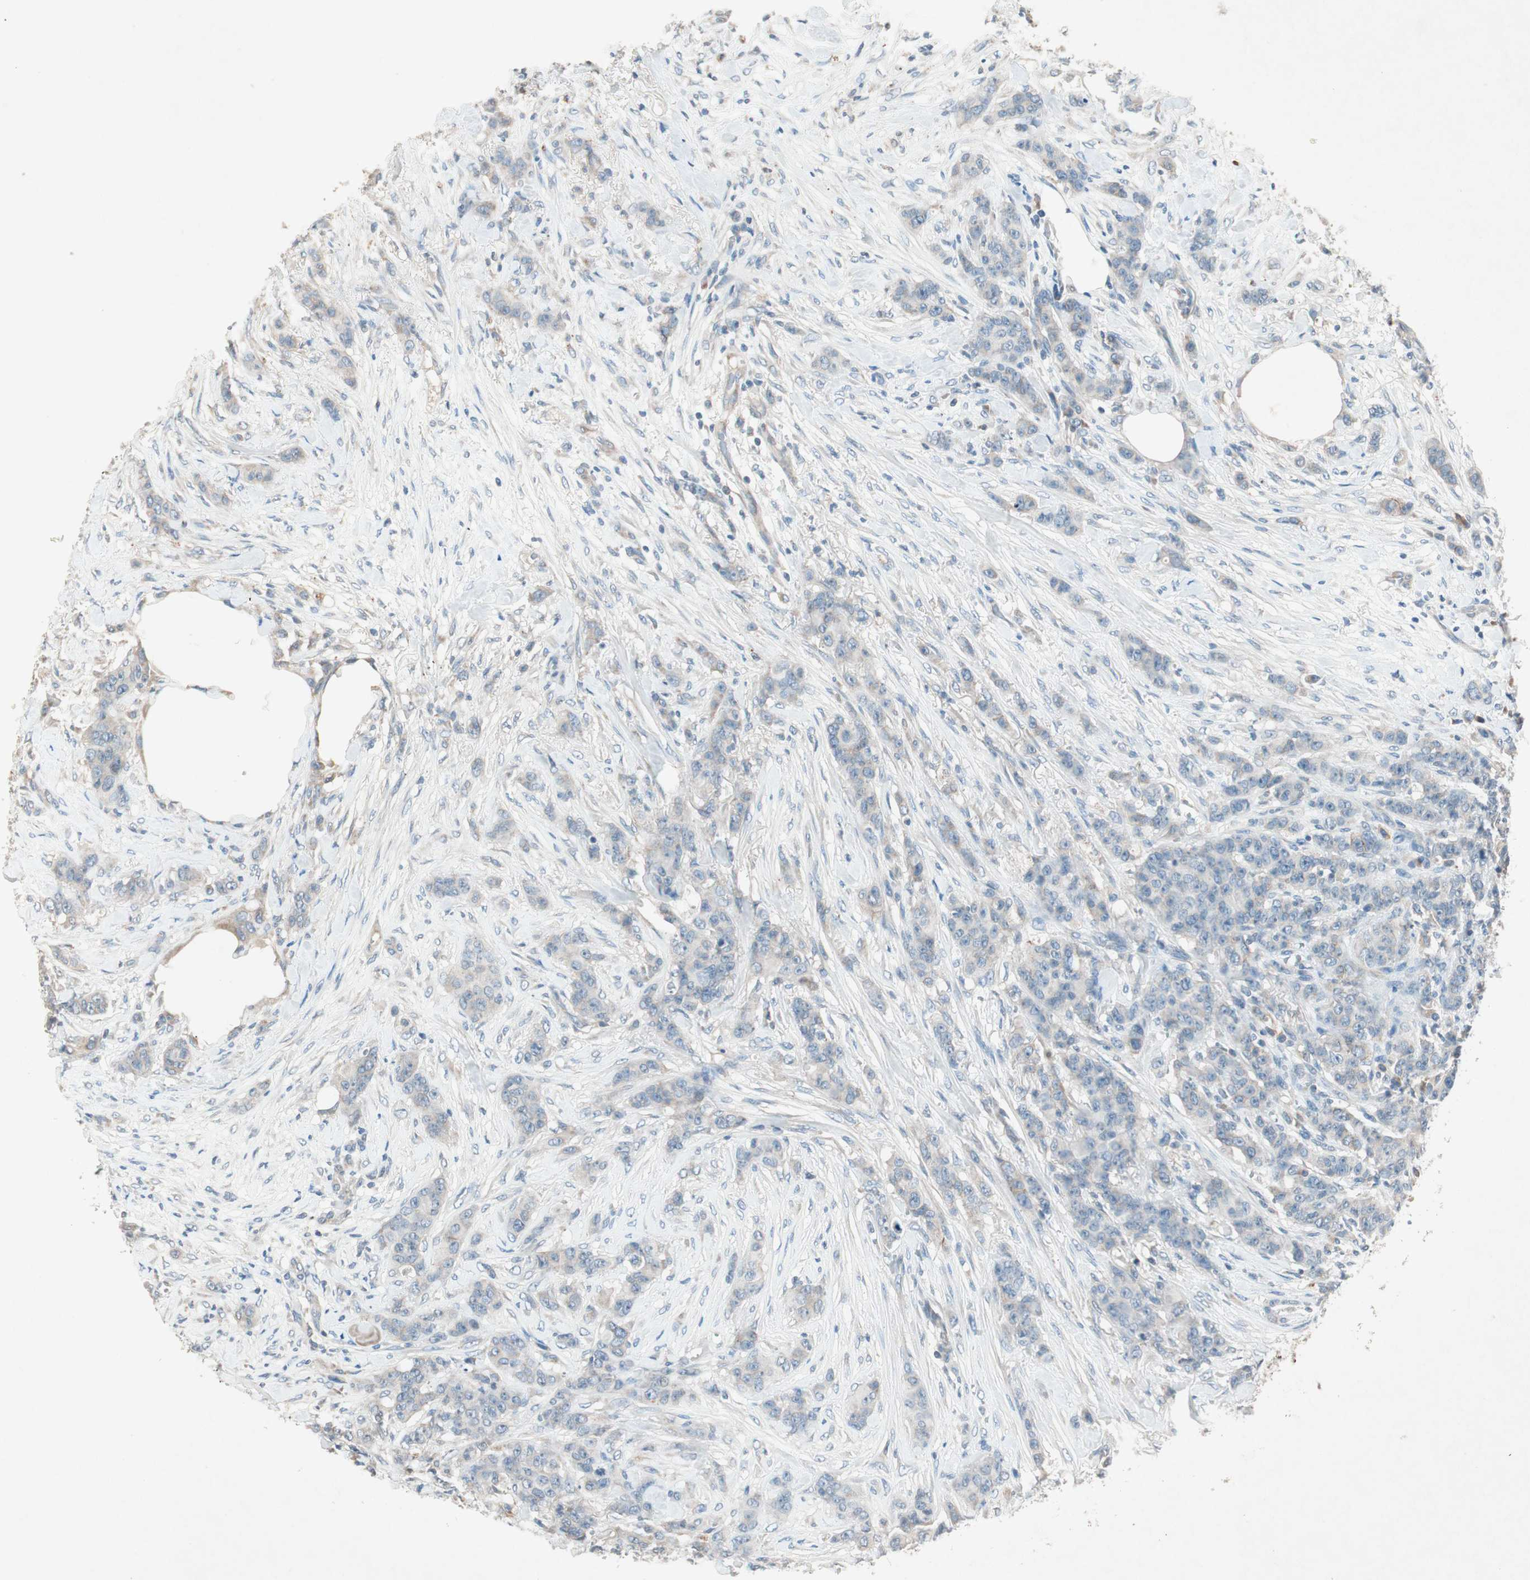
{"staining": {"intensity": "moderate", "quantity": "<25%", "location": "cytoplasmic/membranous"}, "tissue": "breast cancer", "cell_type": "Tumor cells", "image_type": "cancer", "snomed": [{"axis": "morphology", "description": "Duct carcinoma"}, {"axis": "topography", "description": "Breast"}], "caption": "IHC of human breast intraductal carcinoma exhibits low levels of moderate cytoplasmic/membranous expression in about <25% of tumor cells.", "gene": "NKAIN1", "patient": {"sex": "female", "age": 40}}